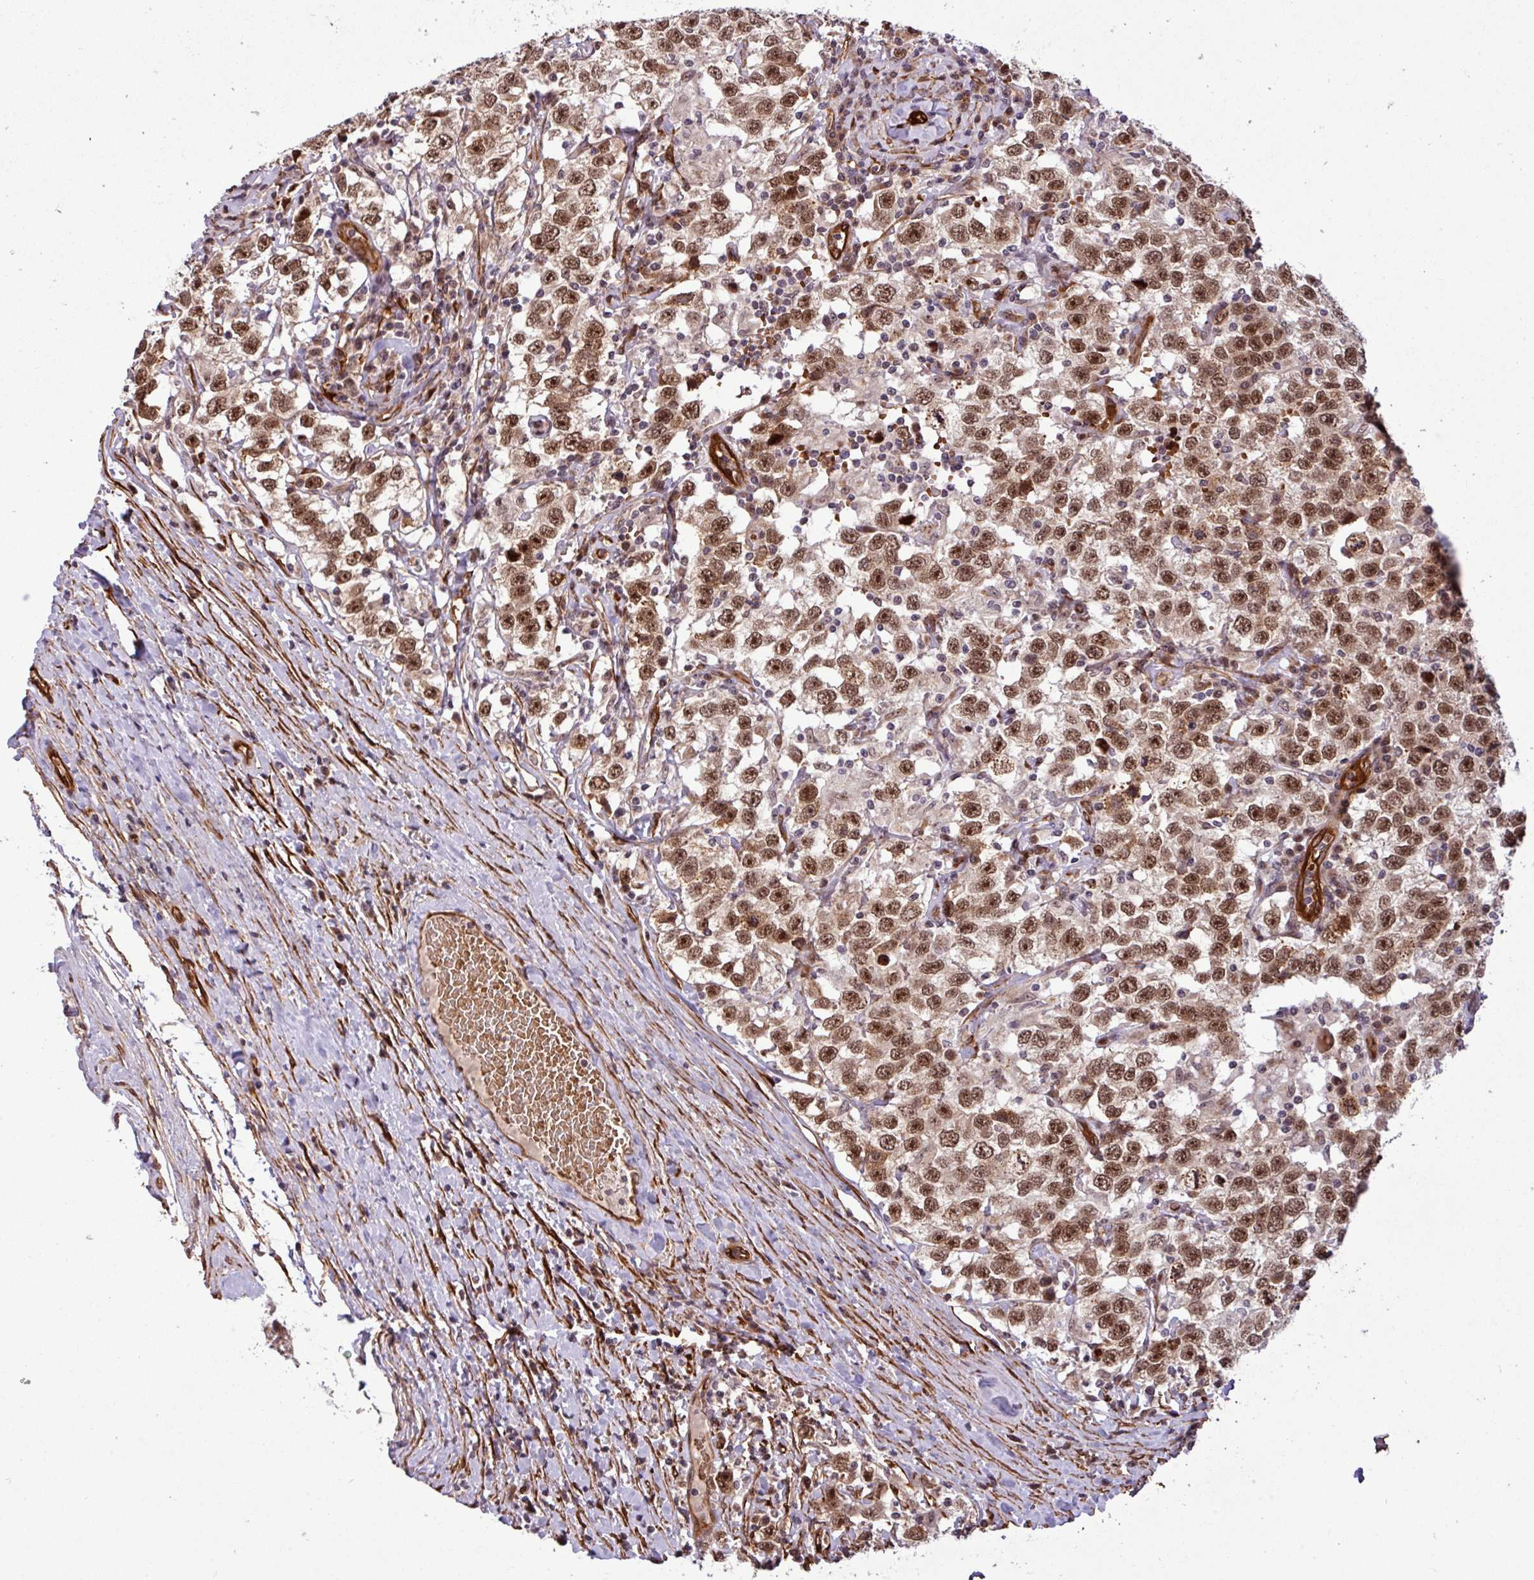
{"staining": {"intensity": "moderate", "quantity": ">75%", "location": "cytoplasmic/membranous,nuclear"}, "tissue": "testis cancer", "cell_type": "Tumor cells", "image_type": "cancer", "snomed": [{"axis": "morphology", "description": "Seminoma, NOS"}, {"axis": "topography", "description": "Testis"}], "caption": "A photomicrograph of human testis seminoma stained for a protein demonstrates moderate cytoplasmic/membranous and nuclear brown staining in tumor cells.", "gene": "C7orf50", "patient": {"sex": "male", "age": 41}}